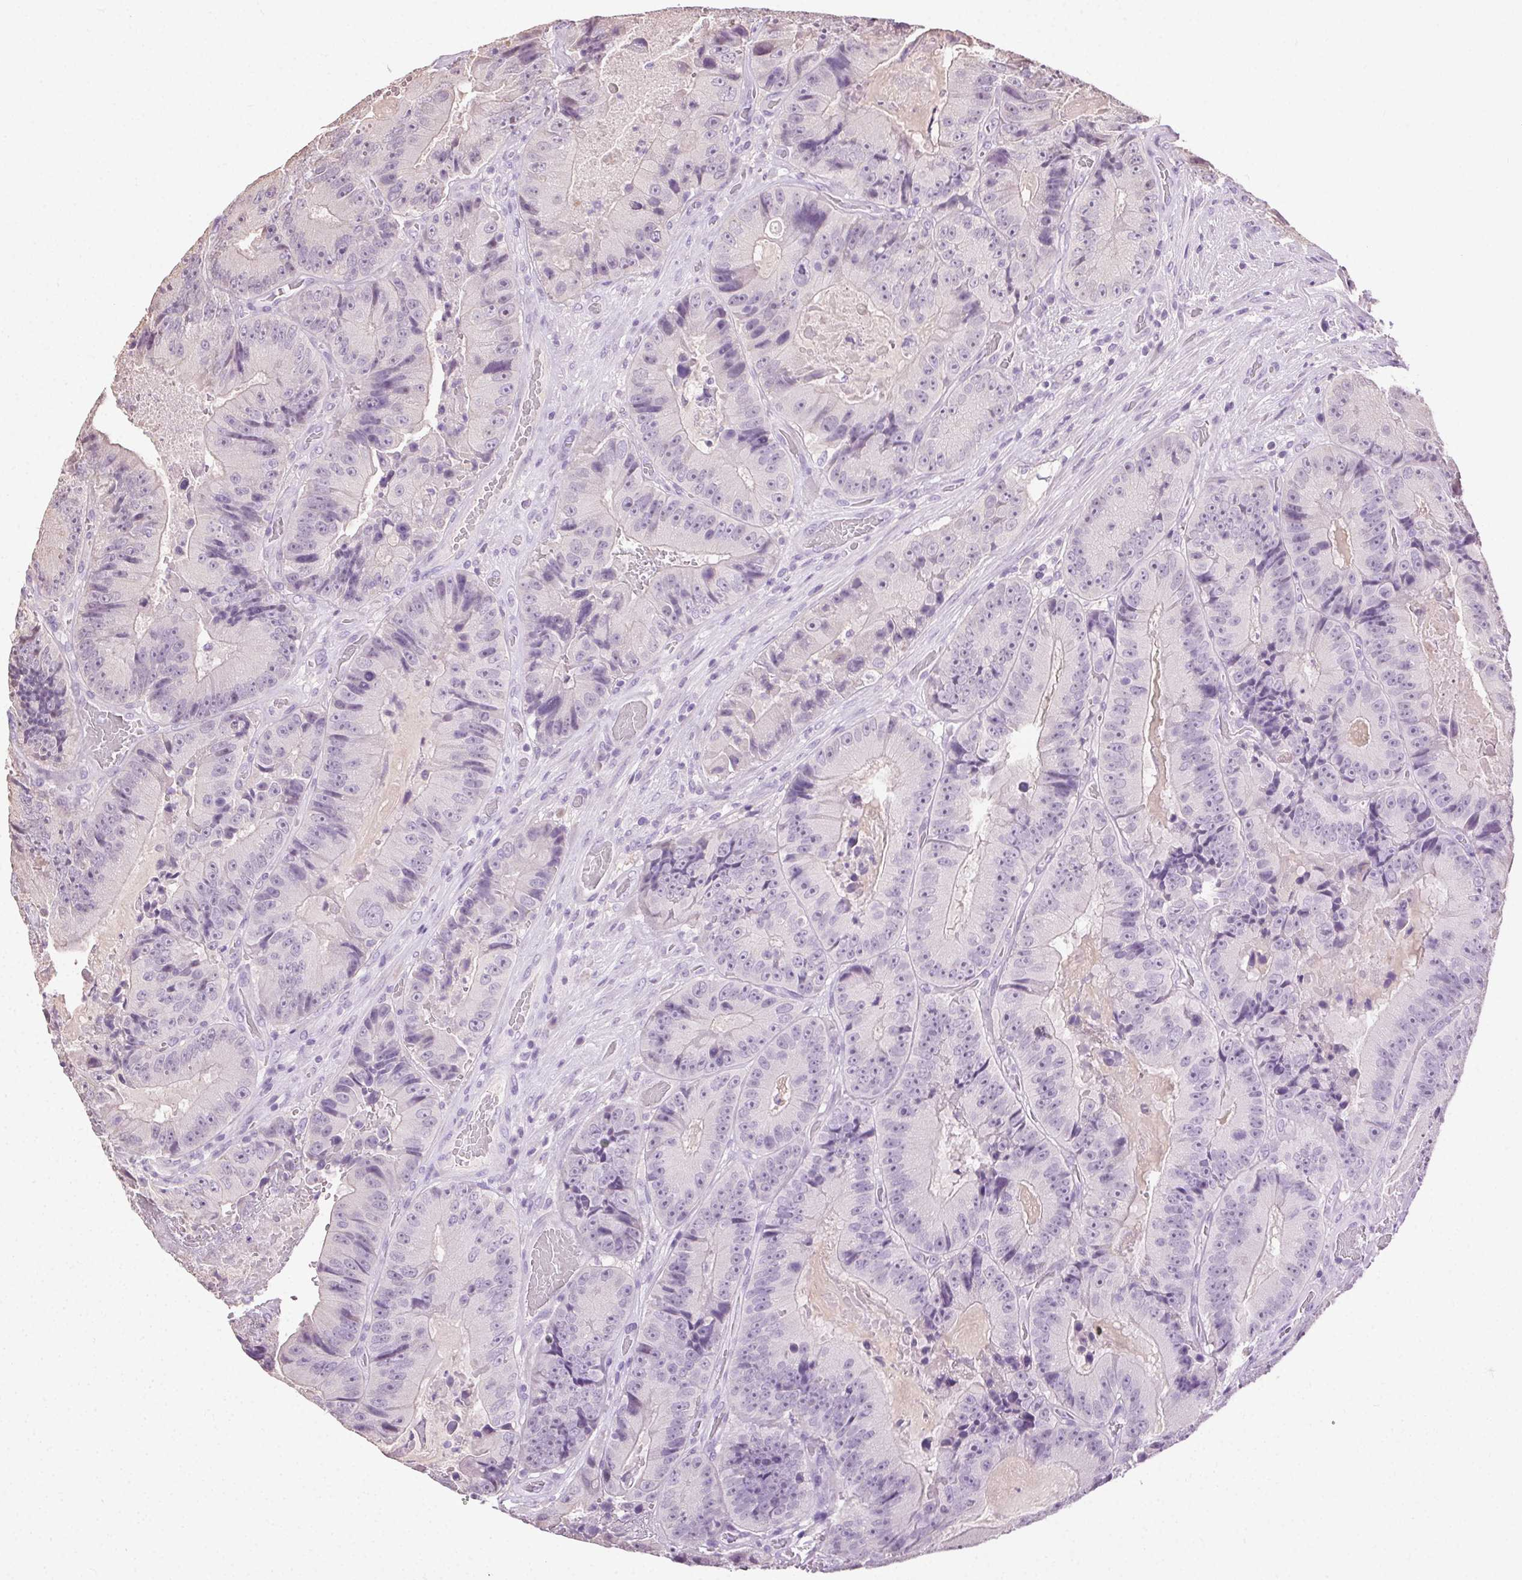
{"staining": {"intensity": "negative", "quantity": "none", "location": "none"}, "tissue": "colorectal cancer", "cell_type": "Tumor cells", "image_type": "cancer", "snomed": [{"axis": "morphology", "description": "Adenocarcinoma, NOS"}, {"axis": "topography", "description": "Colon"}], "caption": "Tumor cells are negative for brown protein staining in colorectal adenocarcinoma.", "gene": "SYCE2", "patient": {"sex": "female", "age": 86}}